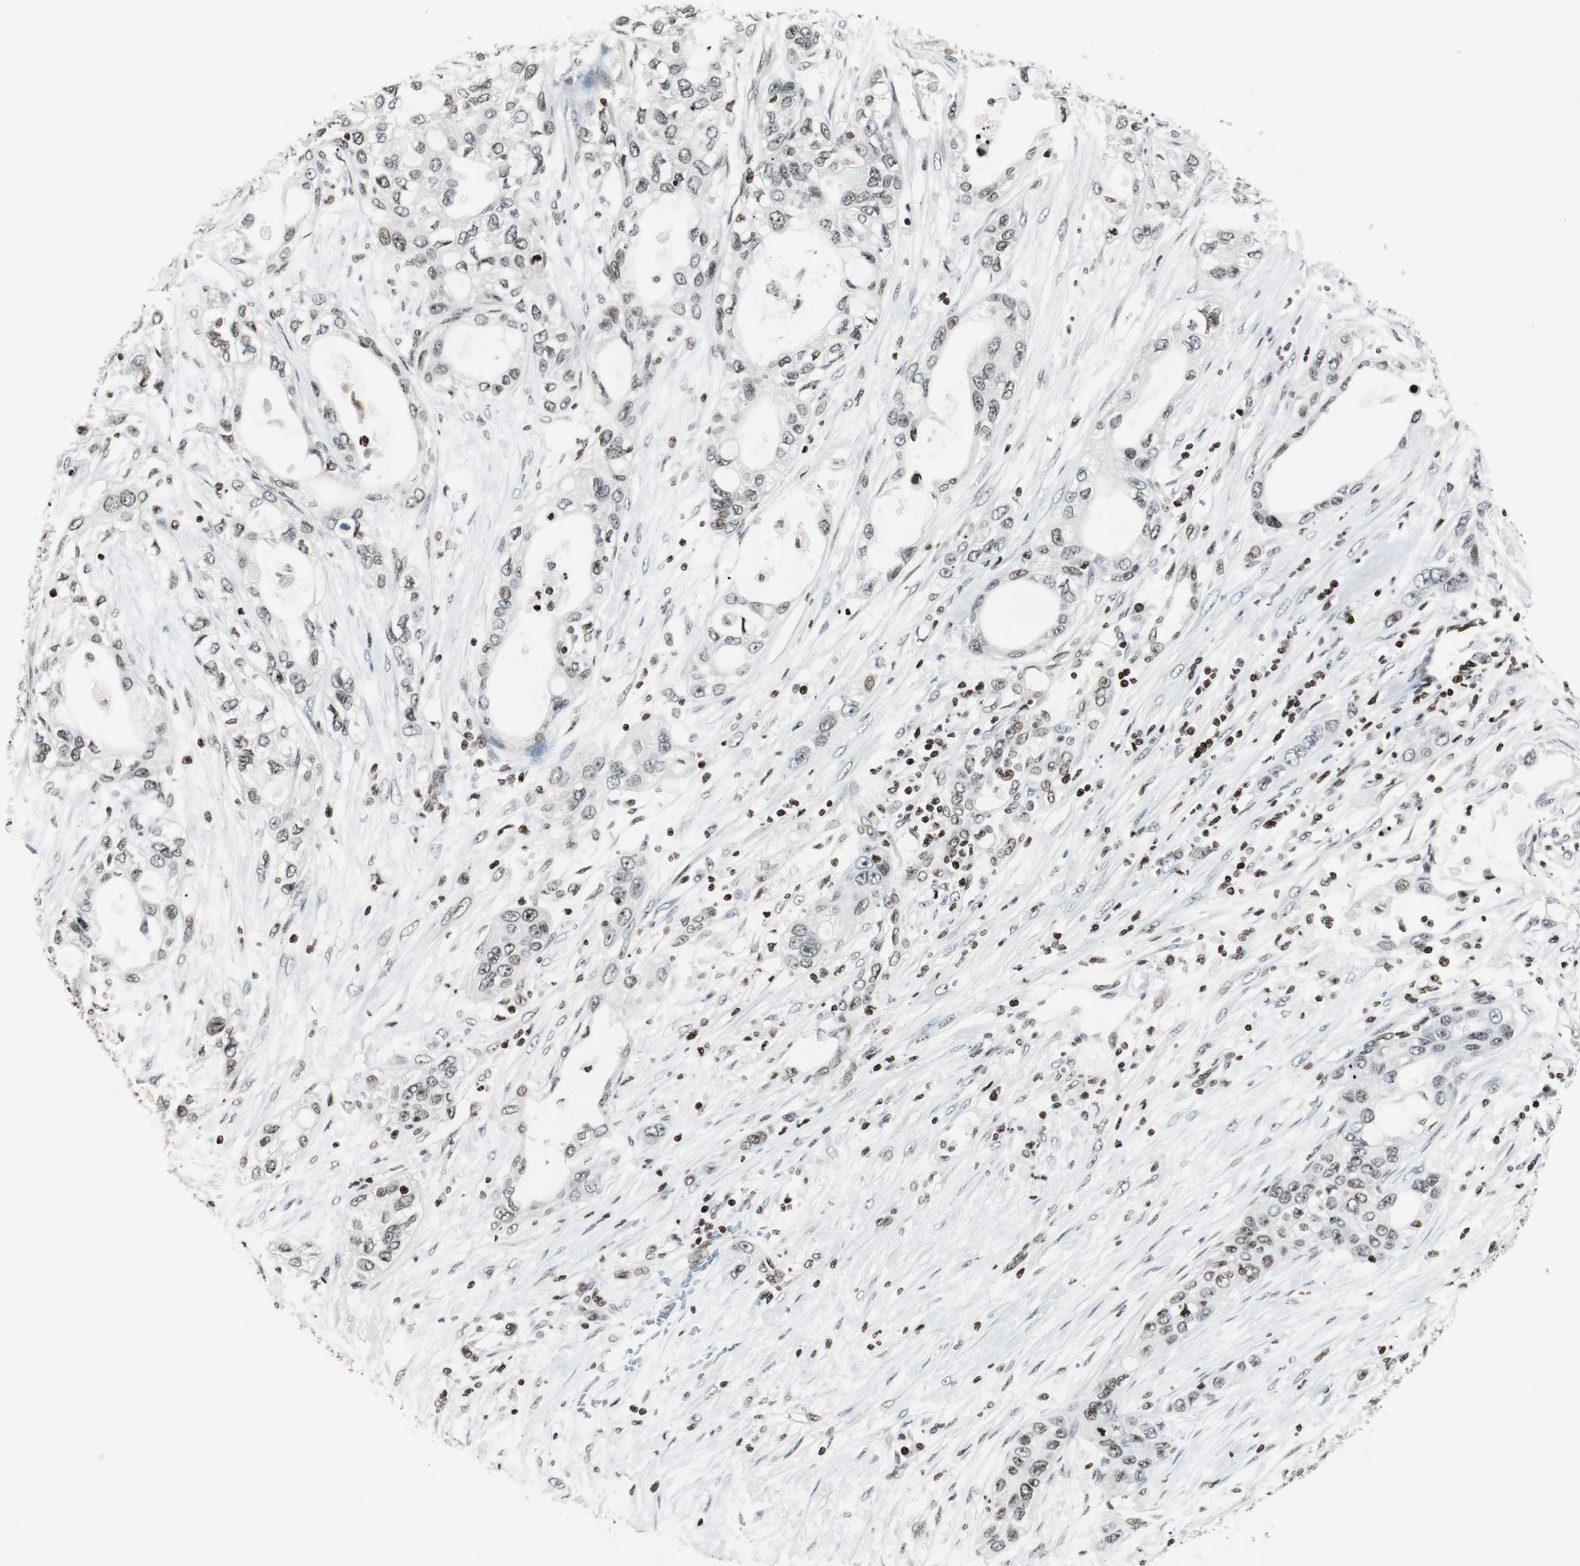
{"staining": {"intensity": "weak", "quantity": ">75%", "location": "nuclear"}, "tissue": "pancreatic cancer", "cell_type": "Tumor cells", "image_type": "cancer", "snomed": [{"axis": "morphology", "description": "Adenocarcinoma, NOS"}, {"axis": "topography", "description": "Pancreas"}], "caption": "Brown immunohistochemical staining in human pancreatic cancer exhibits weak nuclear staining in about >75% of tumor cells.", "gene": "PAXIP1", "patient": {"sex": "female", "age": 70}}